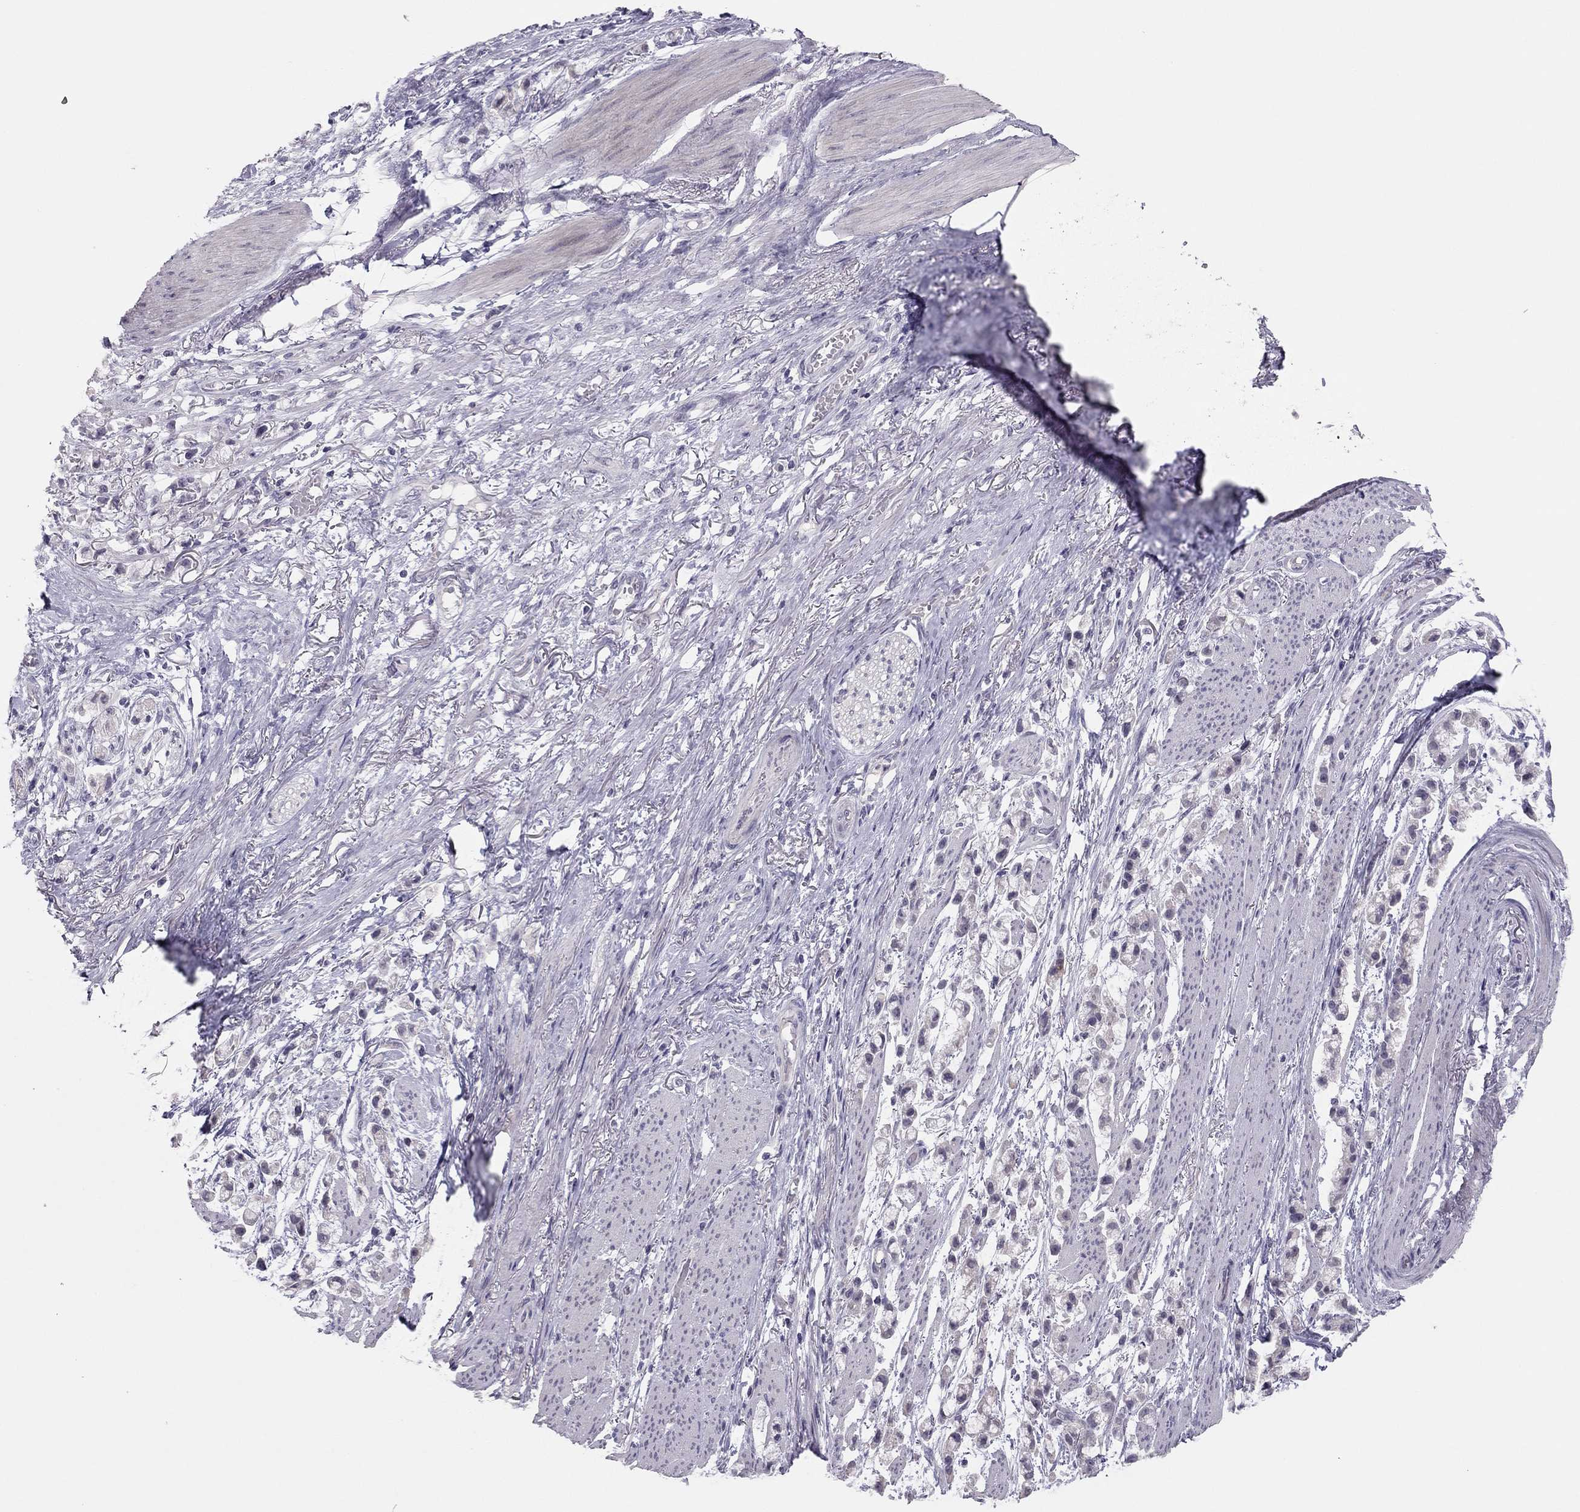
{"staining": {"intensity": "negative", "quantity": "none", "location": "none"}, "tissue": "stomach cancer", "cell_type": "Tumor cells", "image_type": "cancer", "snomed": [{"axis": "morphology", "description": "Adenocarcinoma, NOS"}, {"axis": "topography", "description": "Stomach"}], "caption": "IHC of human stomach adenocarcinoma shows no expression in tumor cells.", "gene": "ADORA2A", "patient": {"sex": "female", "age": 81}}